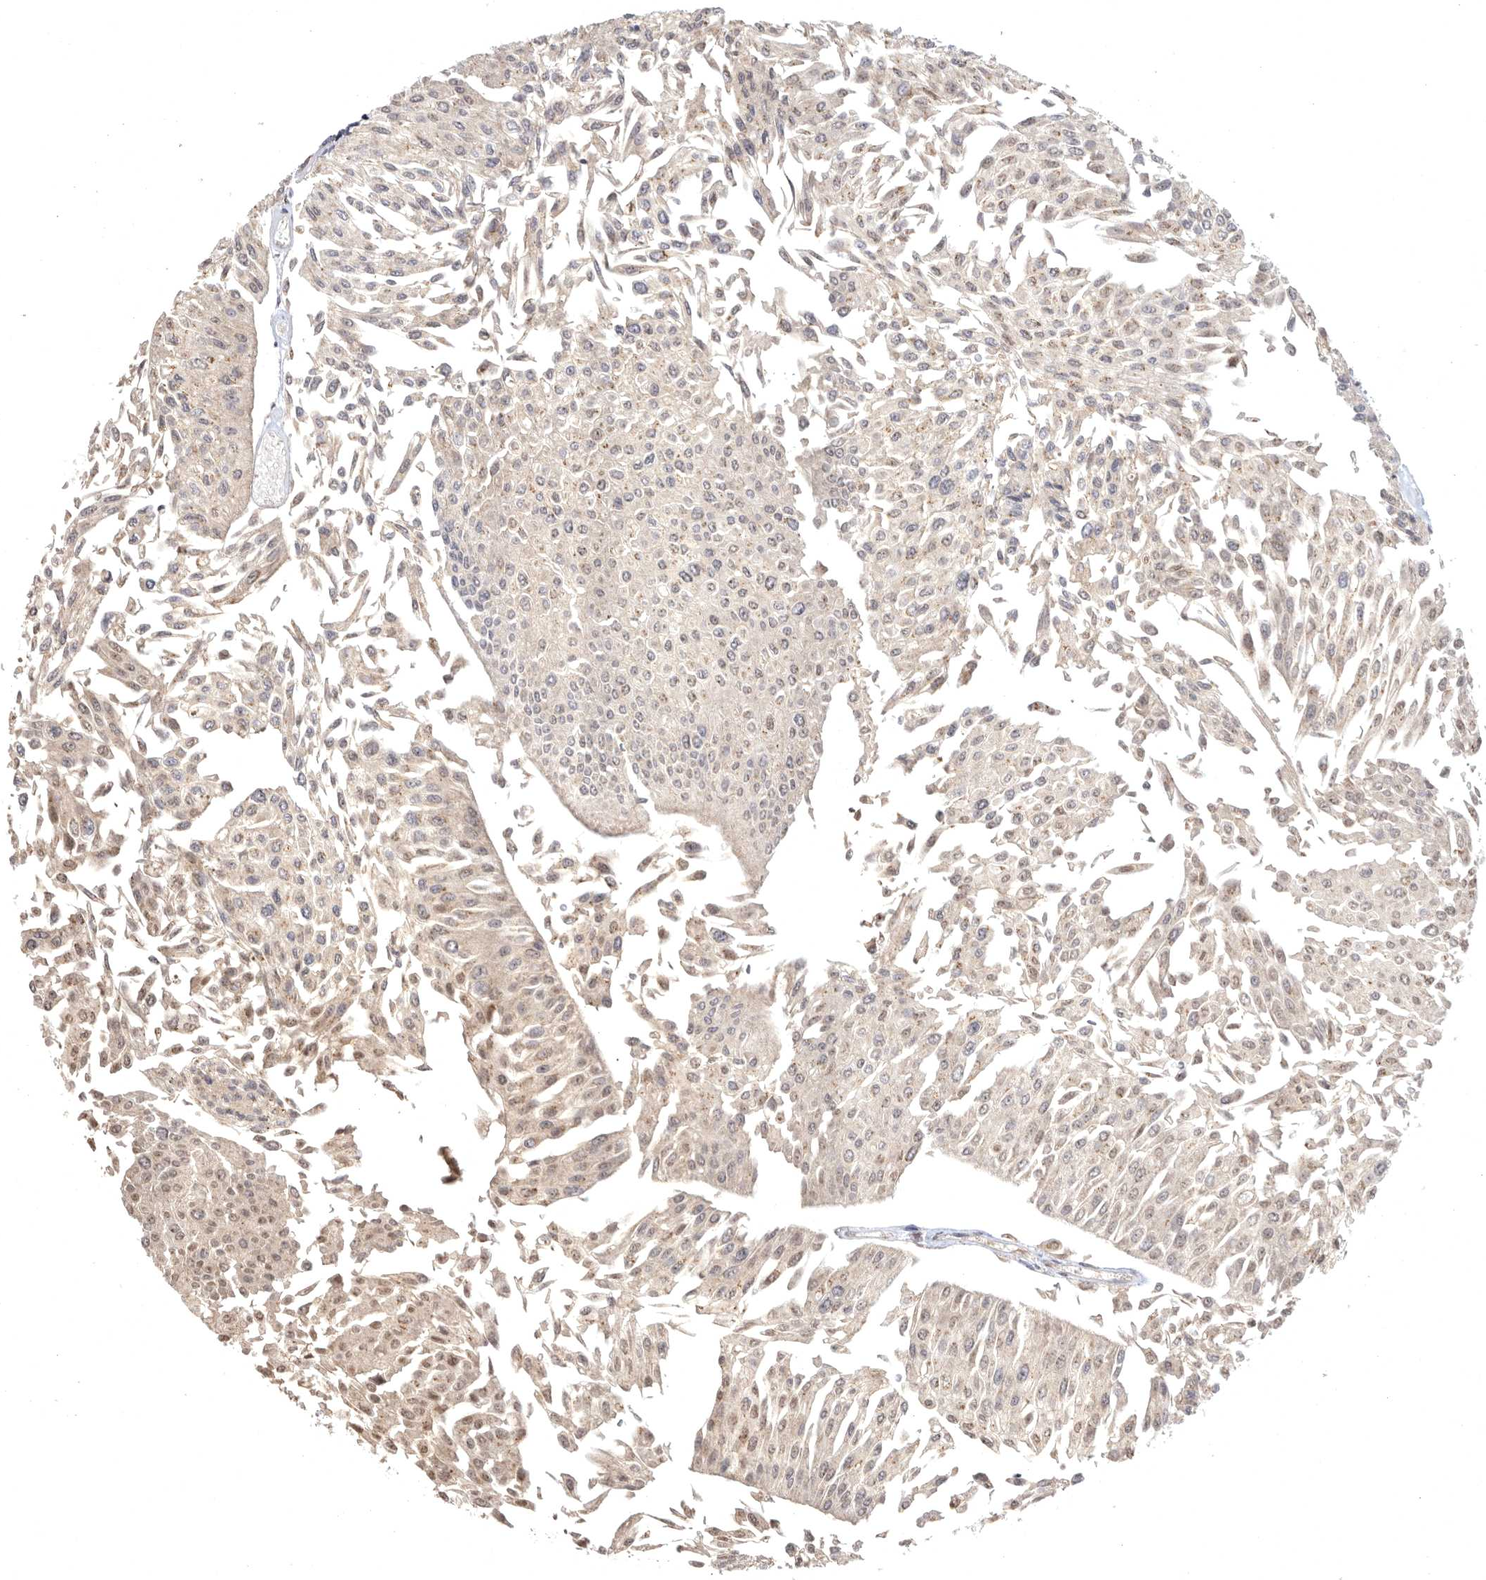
{"staining": {"intensity": "weak", "quantity": "25%-75%", "location": "cytoplasmic/membranous"}, "tissue": "urothelial cancer", "cell_type": "Tumor cells", "image_type": "cancer", "snomed": [{"axis": "morphology", "description": "Urothelial carcinoma, Low grade"}, {"axis": "topography", "description": "Urinary bladder"}], "caption": "An immunohistochemistry (IHC) image of tumor tissue is shown. Protein staining in brown labels weak cytoplasmic/membranous positivity in low-grade urothelial carcinoma within tumor cells.", "gene": "MAN2A1", "patient": {"sex": "male", "age": 67}}